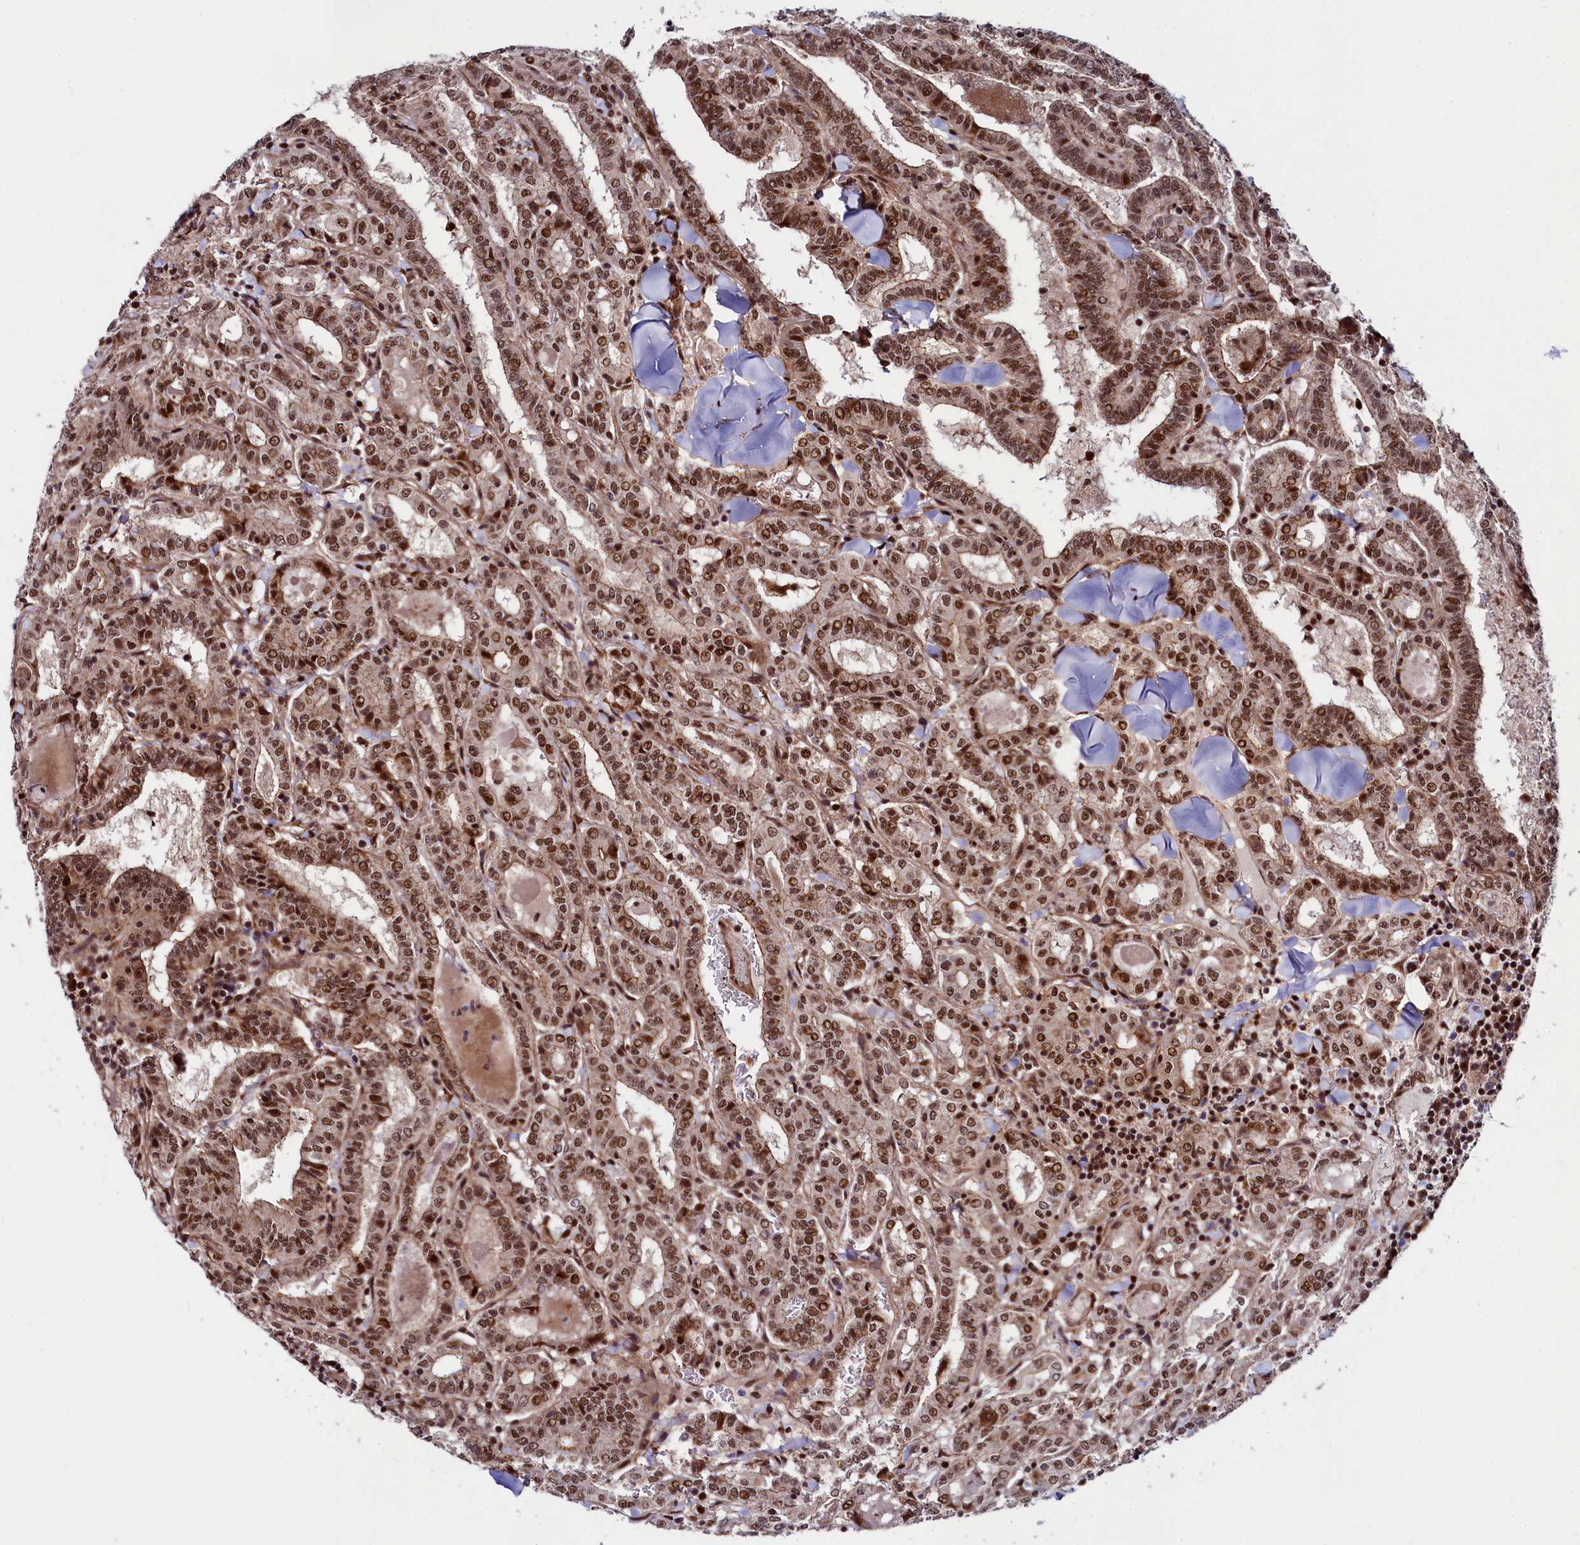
{"staining": {"intensity": "moderate", "quantity": ">75%", "location": "nuclear"}, "tissue": "thyroid cancer", "cell_type": "Tumor cells", "image_type": "cancer", "snomed": [{"axis": "morphology", "description": "Papillary adenocarcinoma, NOS"}, {"axis": "topography", "description": "Thyroid gland"}], "caption": "Thyroid cancer stained with a protein marker exhibits moderate staining in tumor cells.", "gene": "LEO1", "patient": {"sex": "female", "age": 72}}